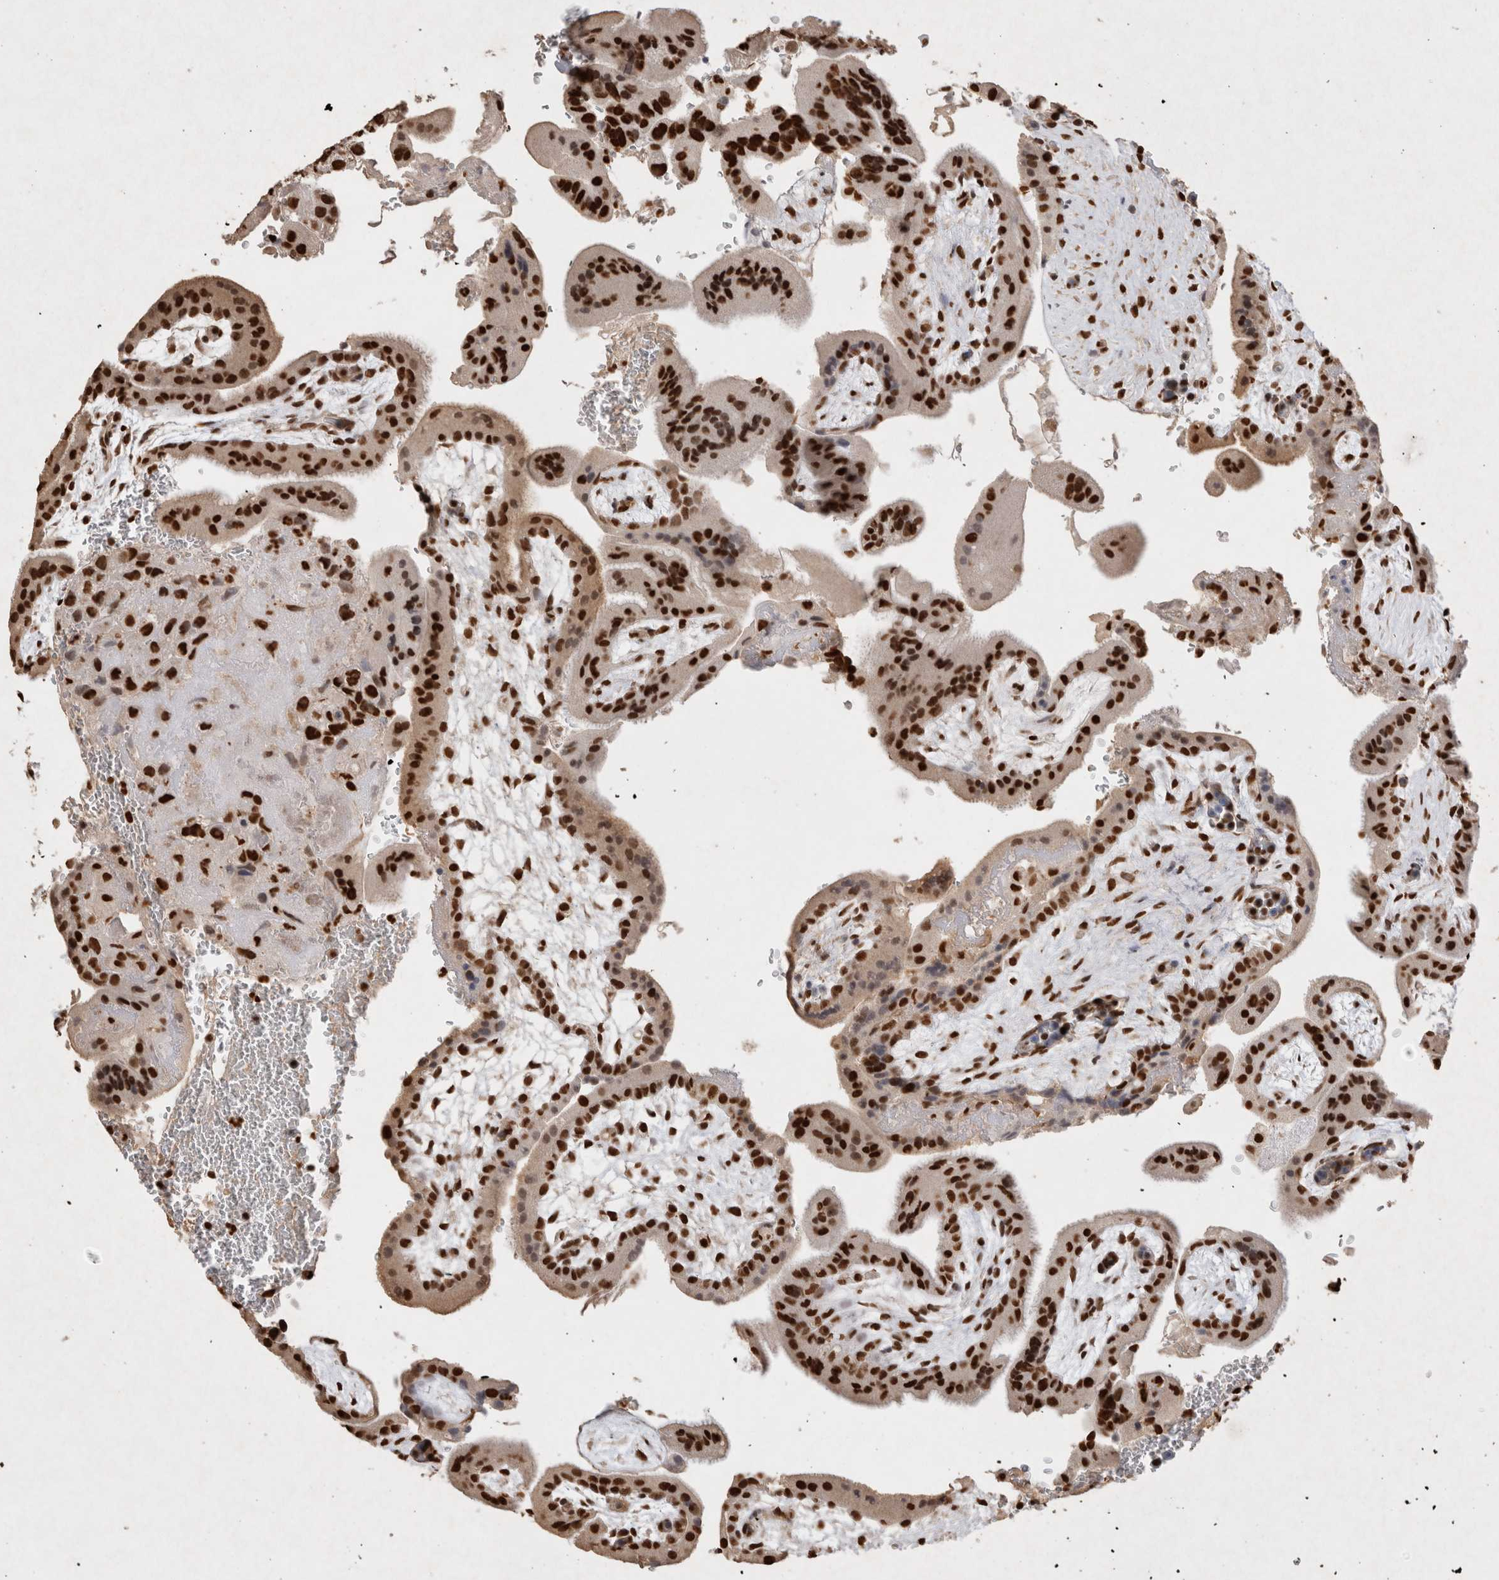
{"staining": {"intensity": "strong", "quantity": ">75%", "location": "nuclear"}, "tissue": "placenta", "cell_type": "Decidual cells", "image_type": "normal", "snomed": [{"axis": "morphology", "description": "Normal tissue, NOS"}, {"axis": "topography", "description": "Placenta"}], "caption": "The micrograph displays a brown stain indicating the presence of a protein in the nuclear of decidual cells in placenta. Immunohistochemistry (ihc) stains the protein in brown and the nuclei are stained blue.", "gene": "HDGF", "patient": {"sex": "female", "age": 35}}